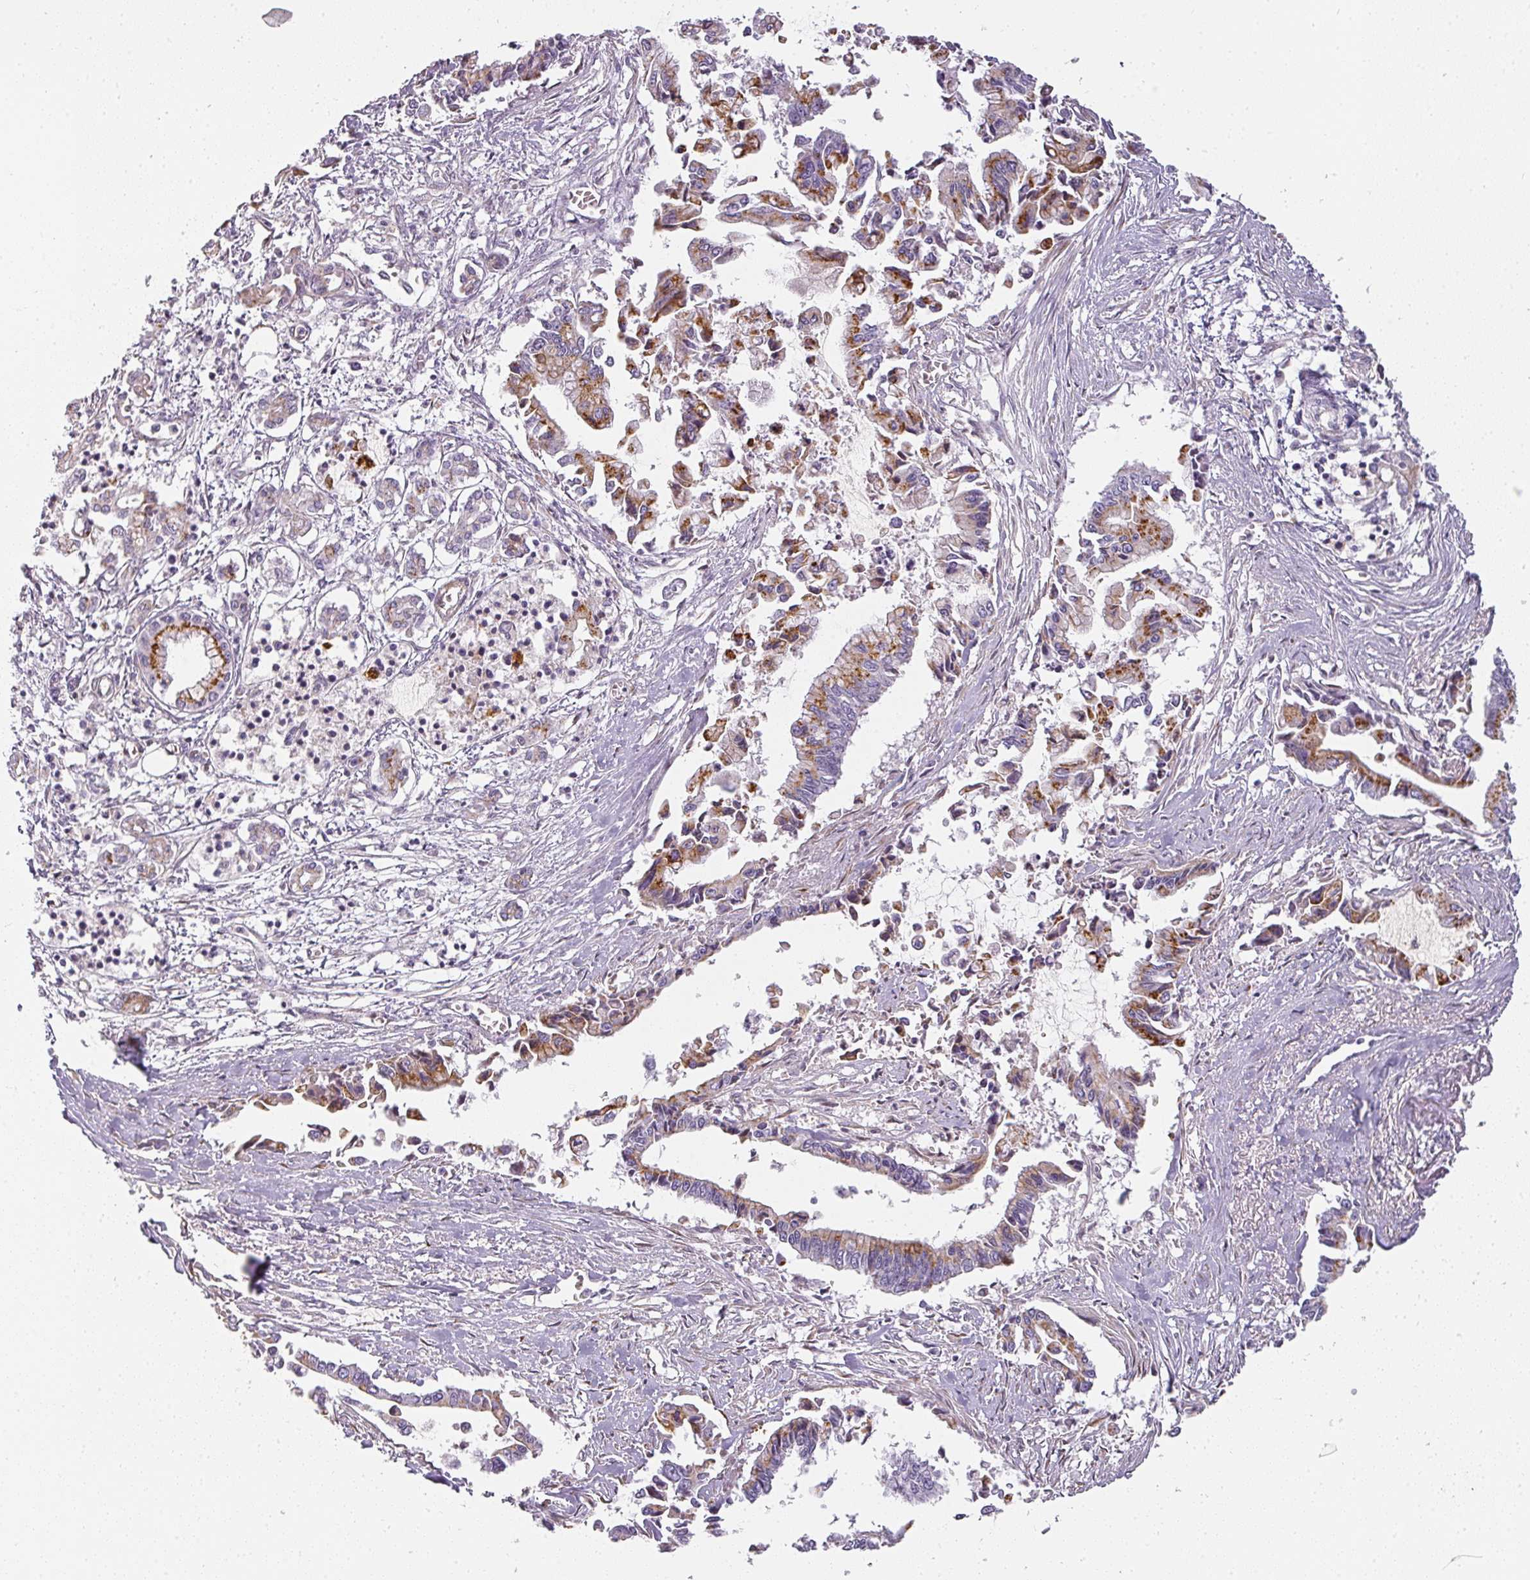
{"staining": {"intensity": "moderate", "quantity": "25%-75%", "location": "cytoplasmic/membranous"}, "tissue": "pancreatic cancer", "cell_type": "Tumor cells", "image_type": "cancer", "snomed": [{"axis": "morphology", "description": "Adenocarcinoma, NOS"}, {"axis": "topography", "description": "Pancreas"}], "caption": "The micrograph demonstrates staining of pancreatic cancer, revealing moderate cytoplasmic/membranous protein staining (brown color) within tumor cells.", "gene": "ATP8B2", "patient": {"sex": "male", "age": 84}}